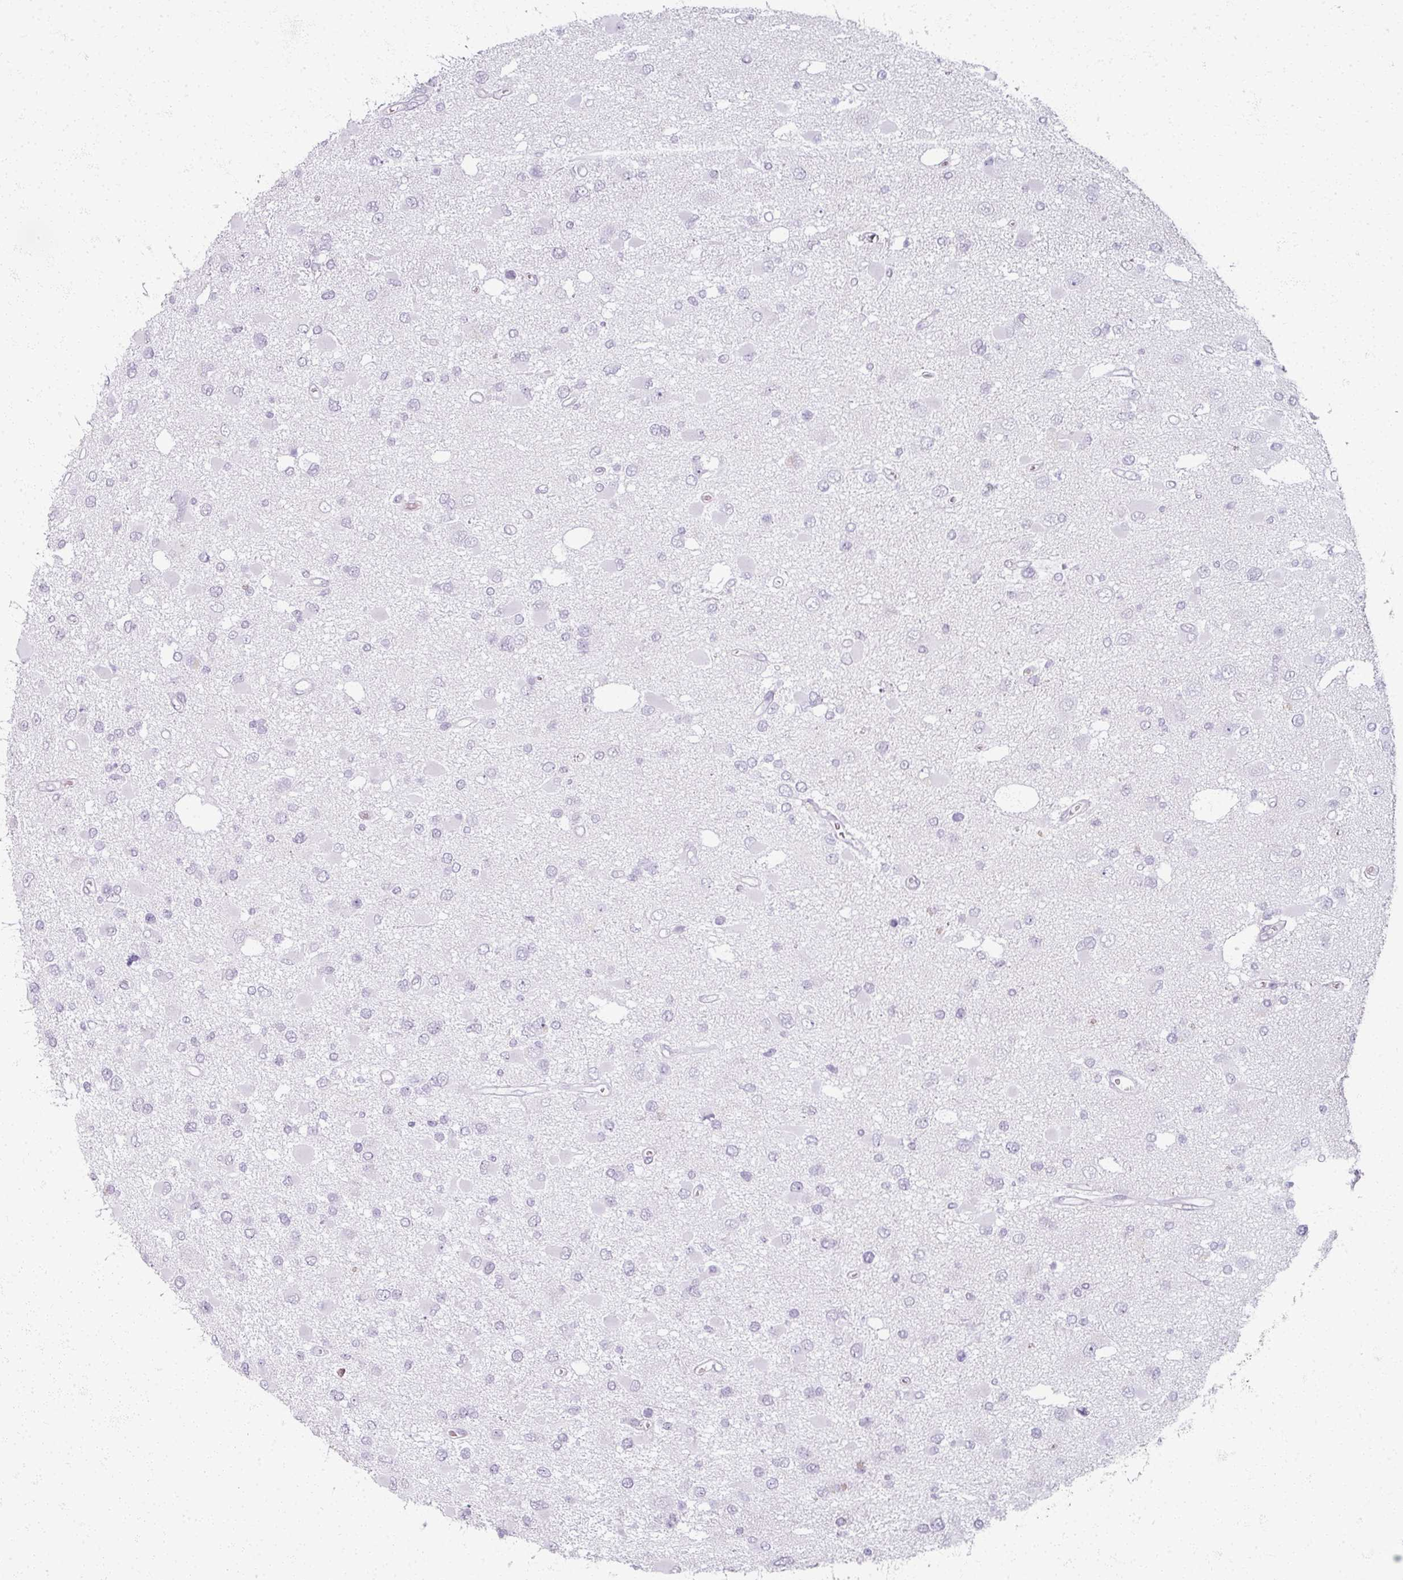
{"staining": {"intensity": "negative", "quantity": "none", "location": "none"}, "tissue": "glioma", "cell_type": "Tumor cells", "image_type": "cancer", "snomed": [{"axis": "morphology", "description": "Glioma, malignant, High grade"}, {"axis": "topography", "description": "Brain"}], "caption": "The photomicrograph reveals no staining of tumor cells in glioma.", "gene": "RFPL2", "patient": {"sex": "male", "age": 53}}